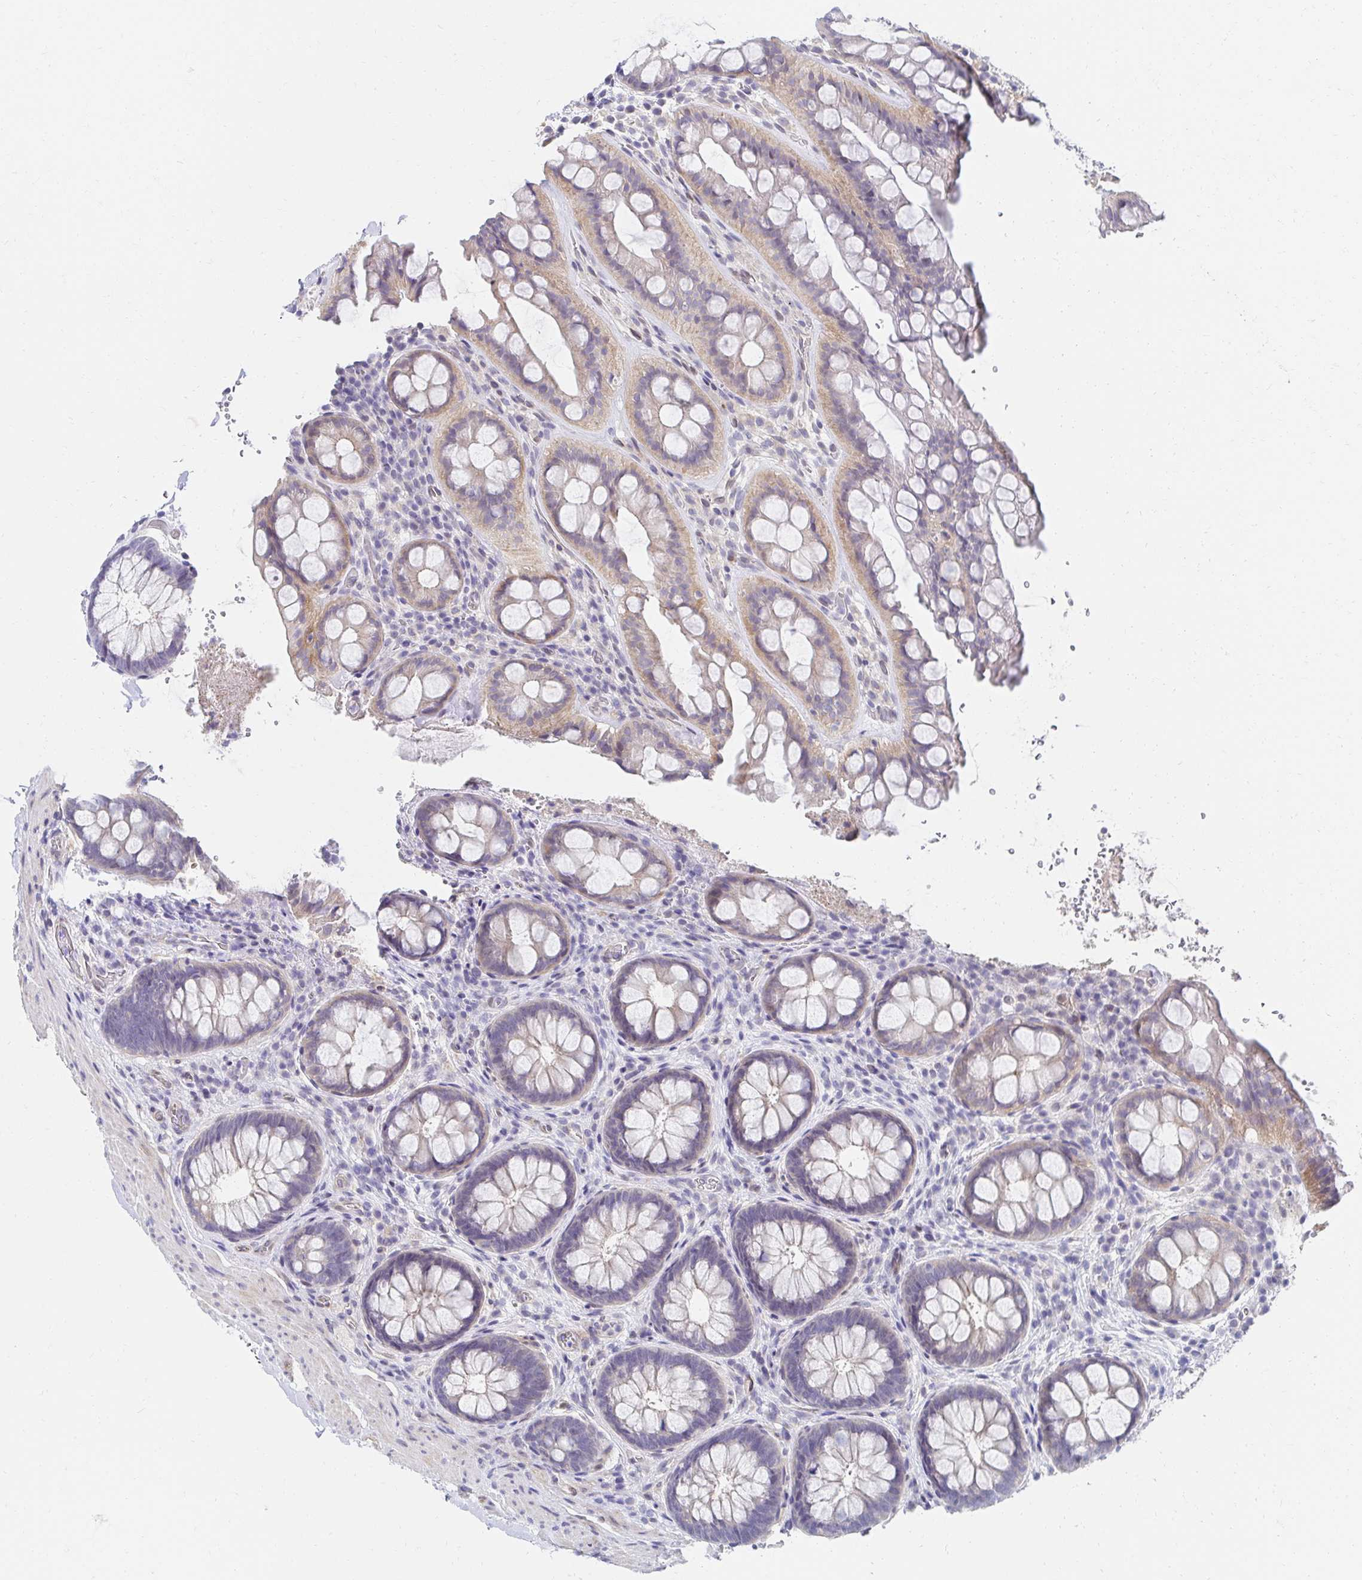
{"staining": {"intensity": "weak", "quantity": "25%-75%", "location": "cytoplasmic/membranous"}, "tissue": "rectum", "cell_type": "Glandular cells", "image_type": "normal", "snomed": [{"axis": "morphology", "description": "Normal tissue, NOS"}, {"axis": "topography", "description": "Rectum"}], "caption": "Protein expression analysis of normal rectum shows weak cytoplasmic/membranous expression in about 25%-75% of glandular cells.", "gene": "AKAP14", "patient": {"sex": "female", "age": 69}}